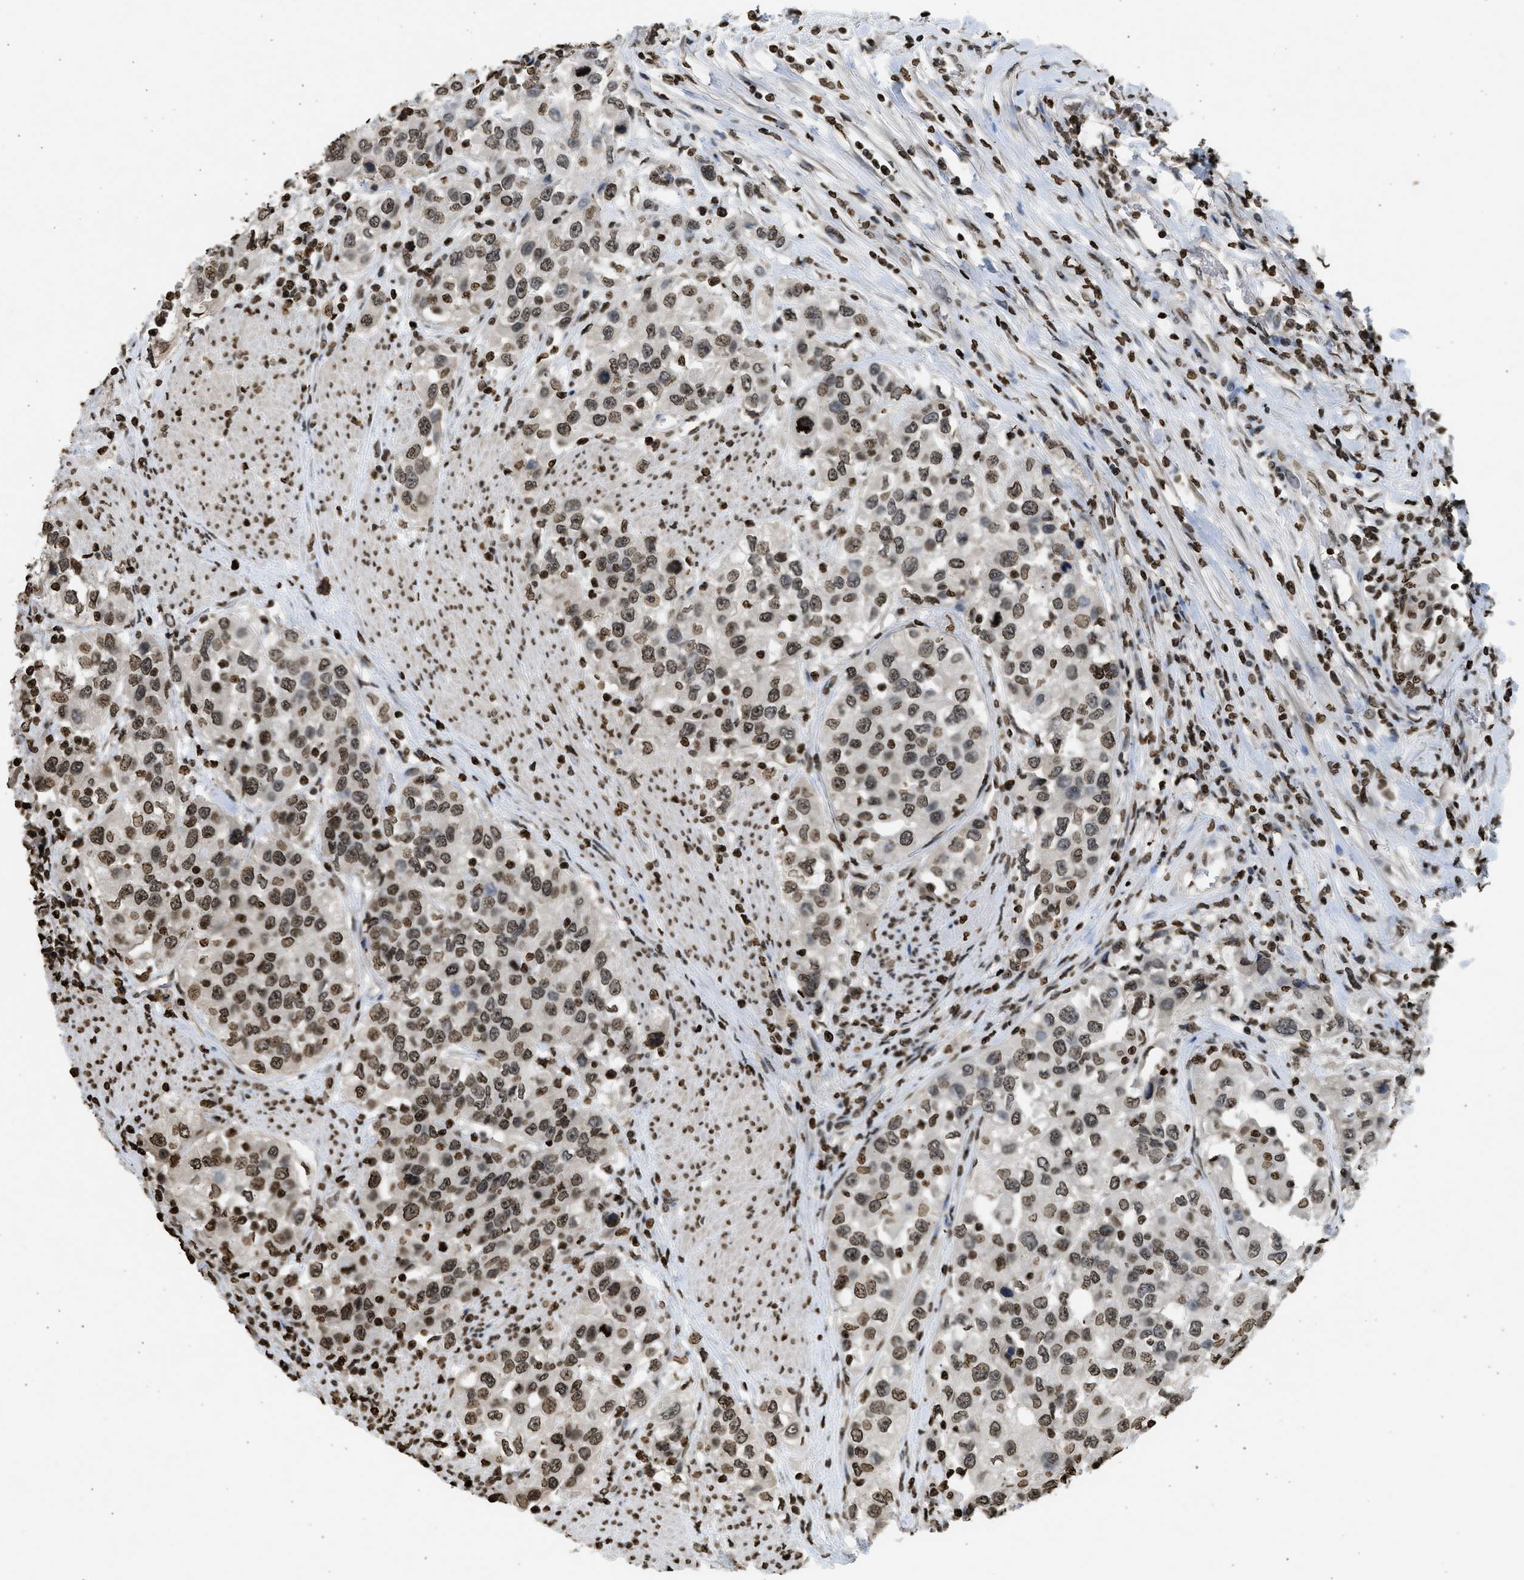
{"staining": {"intensity": "moderate", "quantity": ">75%", "location": "nuclear"}, "tissue": "urothelial cancer", "cell_type": "Tumor cells", "image_type": "cancer", "snomed": [{"axis": "morphology", "description": "Urothelial carcinoma, High grade"}, {"axis": "topography", "description": "Urinary bladder"}], "caption": "The photomicrograph exhibits immunohistochemical staining of high-grade urothelial carcinoma. There is moderate nuclear positivity is present in about >75% of tumor cells. The staining is performed using DAB brown chromogen to label protein expression. The nuclei are counter-stained blue using hematoxylin.", "gene": "RRAGC", "patient": {"sex": "female", "age": 80}}